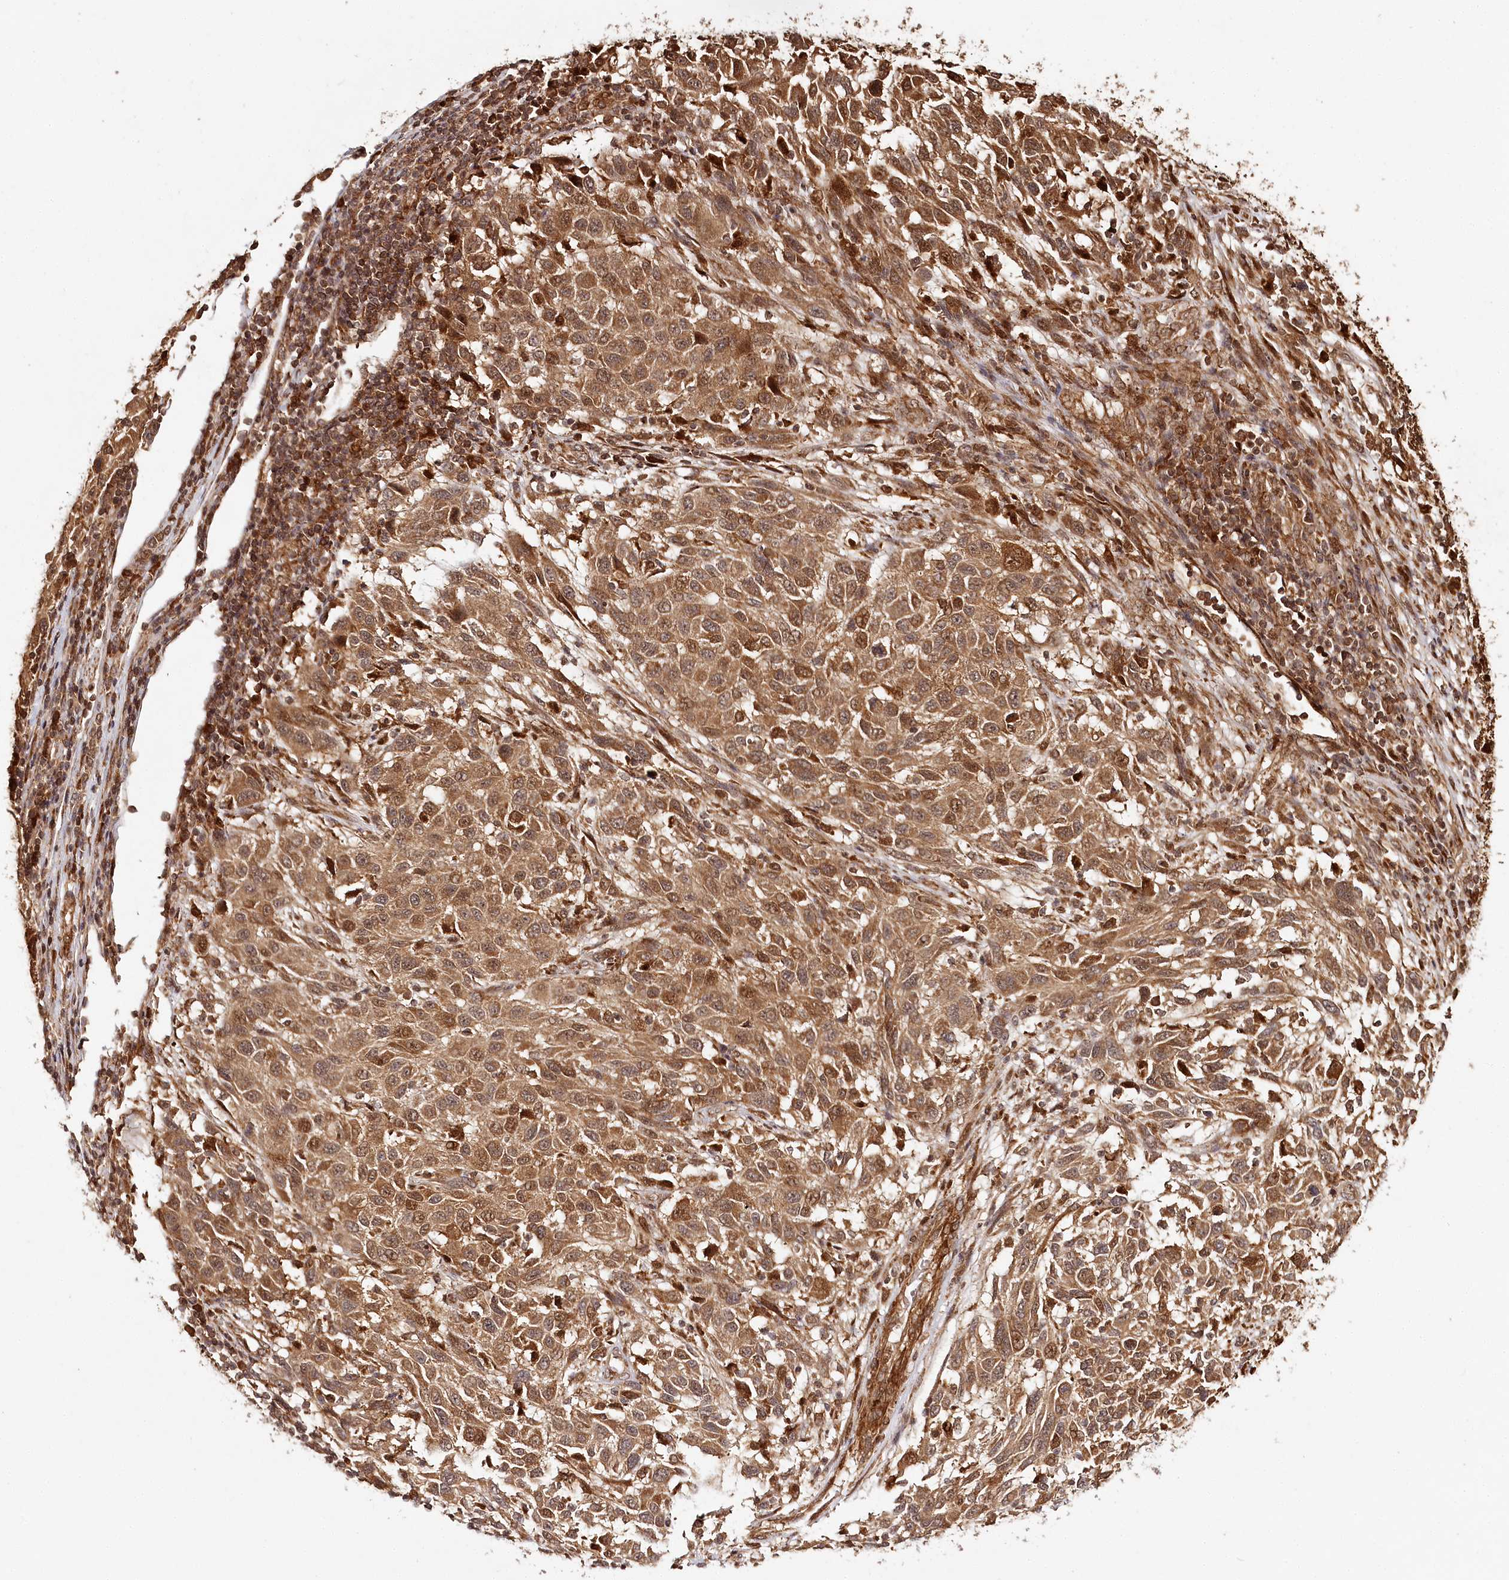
{"staining": {"intensity": "strong", "quantity": ">75%", "location": "cytoplasmic/membranous,nuclear"}, "tissue": "melanoma", "cell_type": "Tumor cells", "image_type": "cancer", "snomed": [{"axis": "morphology", "description": "Malignant melanoma, Metastatic site"}, {"axis": "topography", "description": "Lymph node"}], "caption": "Immunohistochemistry image of human melanoma stained for a protein (brown), which reveals high levels of strong cytoplasmic/membranous and nuclear expression in about >75% of tumor cells.", "gene": "ULK2", "patient": {"sex": "male", "age": 61}}